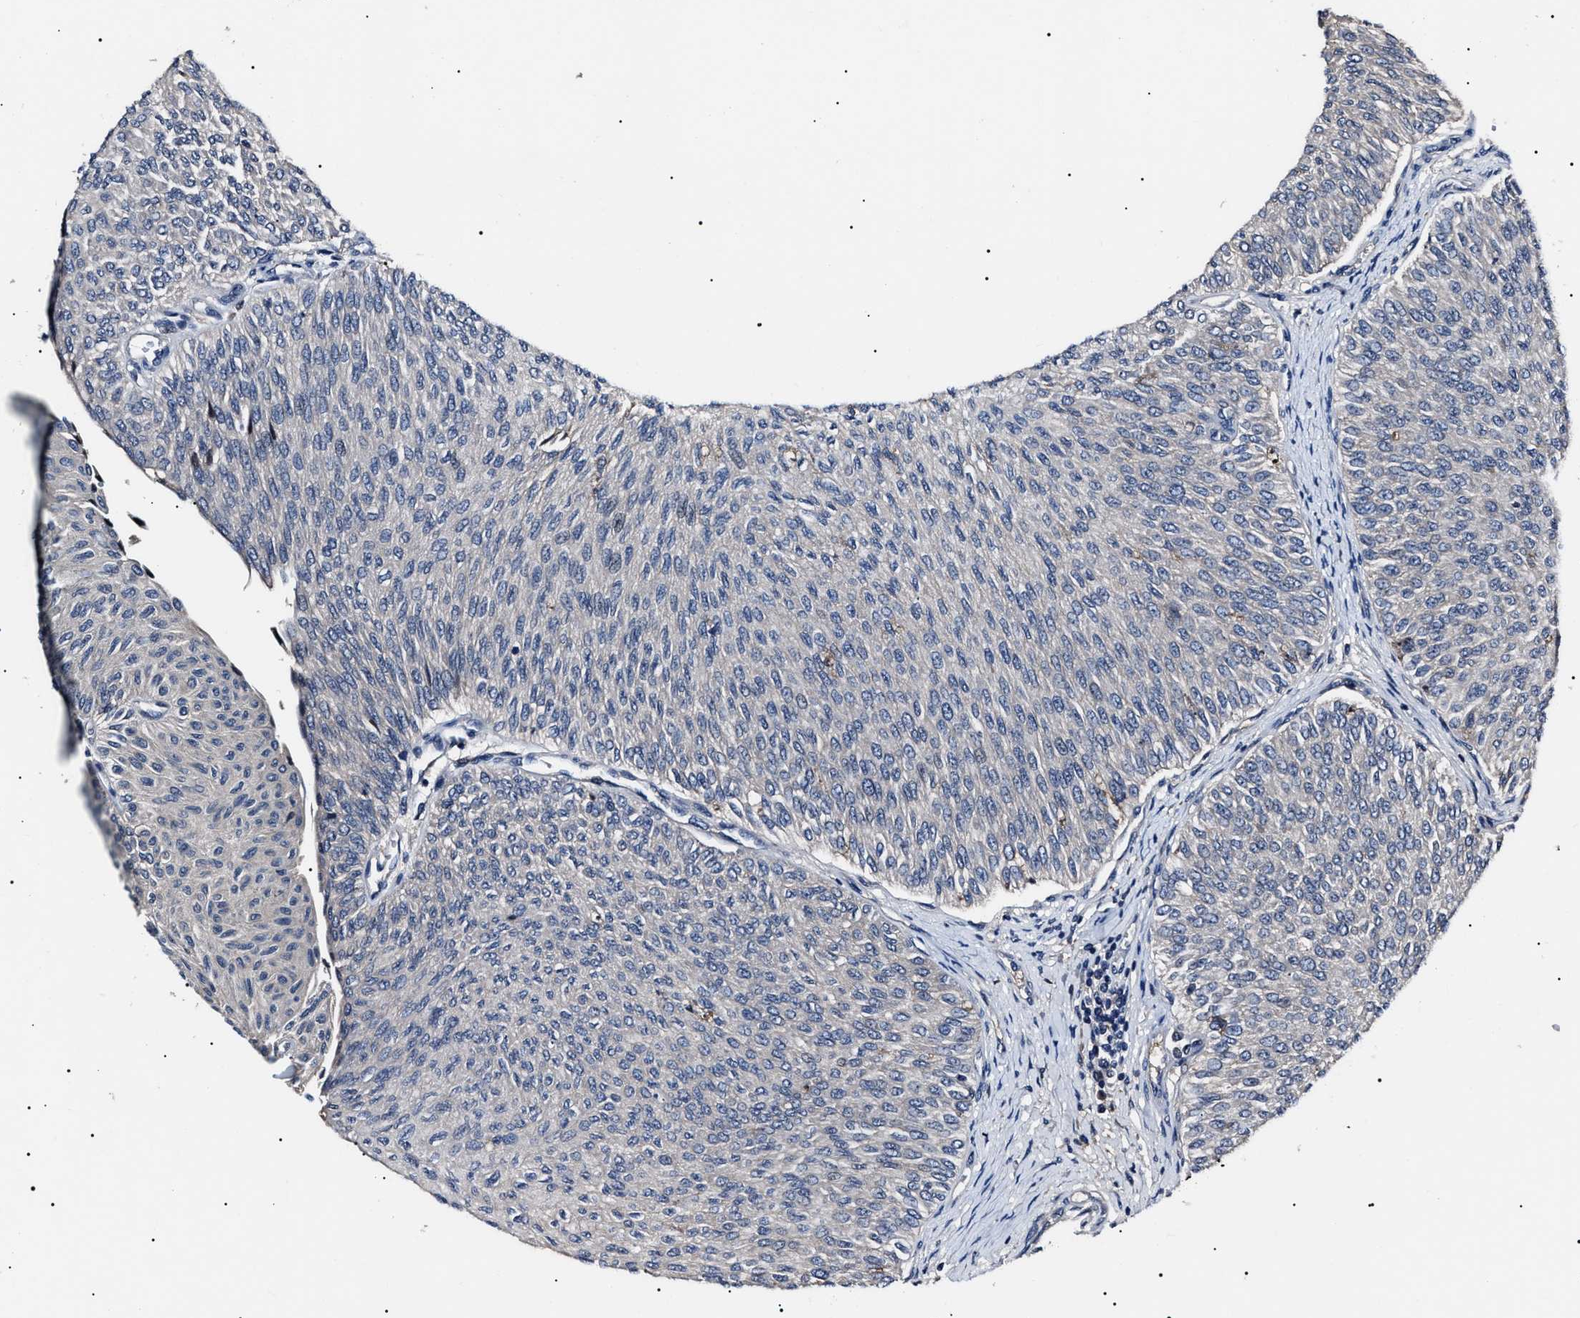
{"staining": {"intensity": "negative", "quantity": "none", "location": "none"}, "tissue": "urothelial cancer", "cell_type": "Tumor cells", "image_type": "cancer", "snomed": [{"axis": "morphology", "description": "Urothelial carcinoma, Low grade"}, {"axis": "topography", "description": "Urinary bladder"}], "caption": "Tumor cells are negative for brown protein staining in urothelial carcinoma (low-grade).", "gene": "IFT81", "patient": {"sex": "male", "age": 78}}